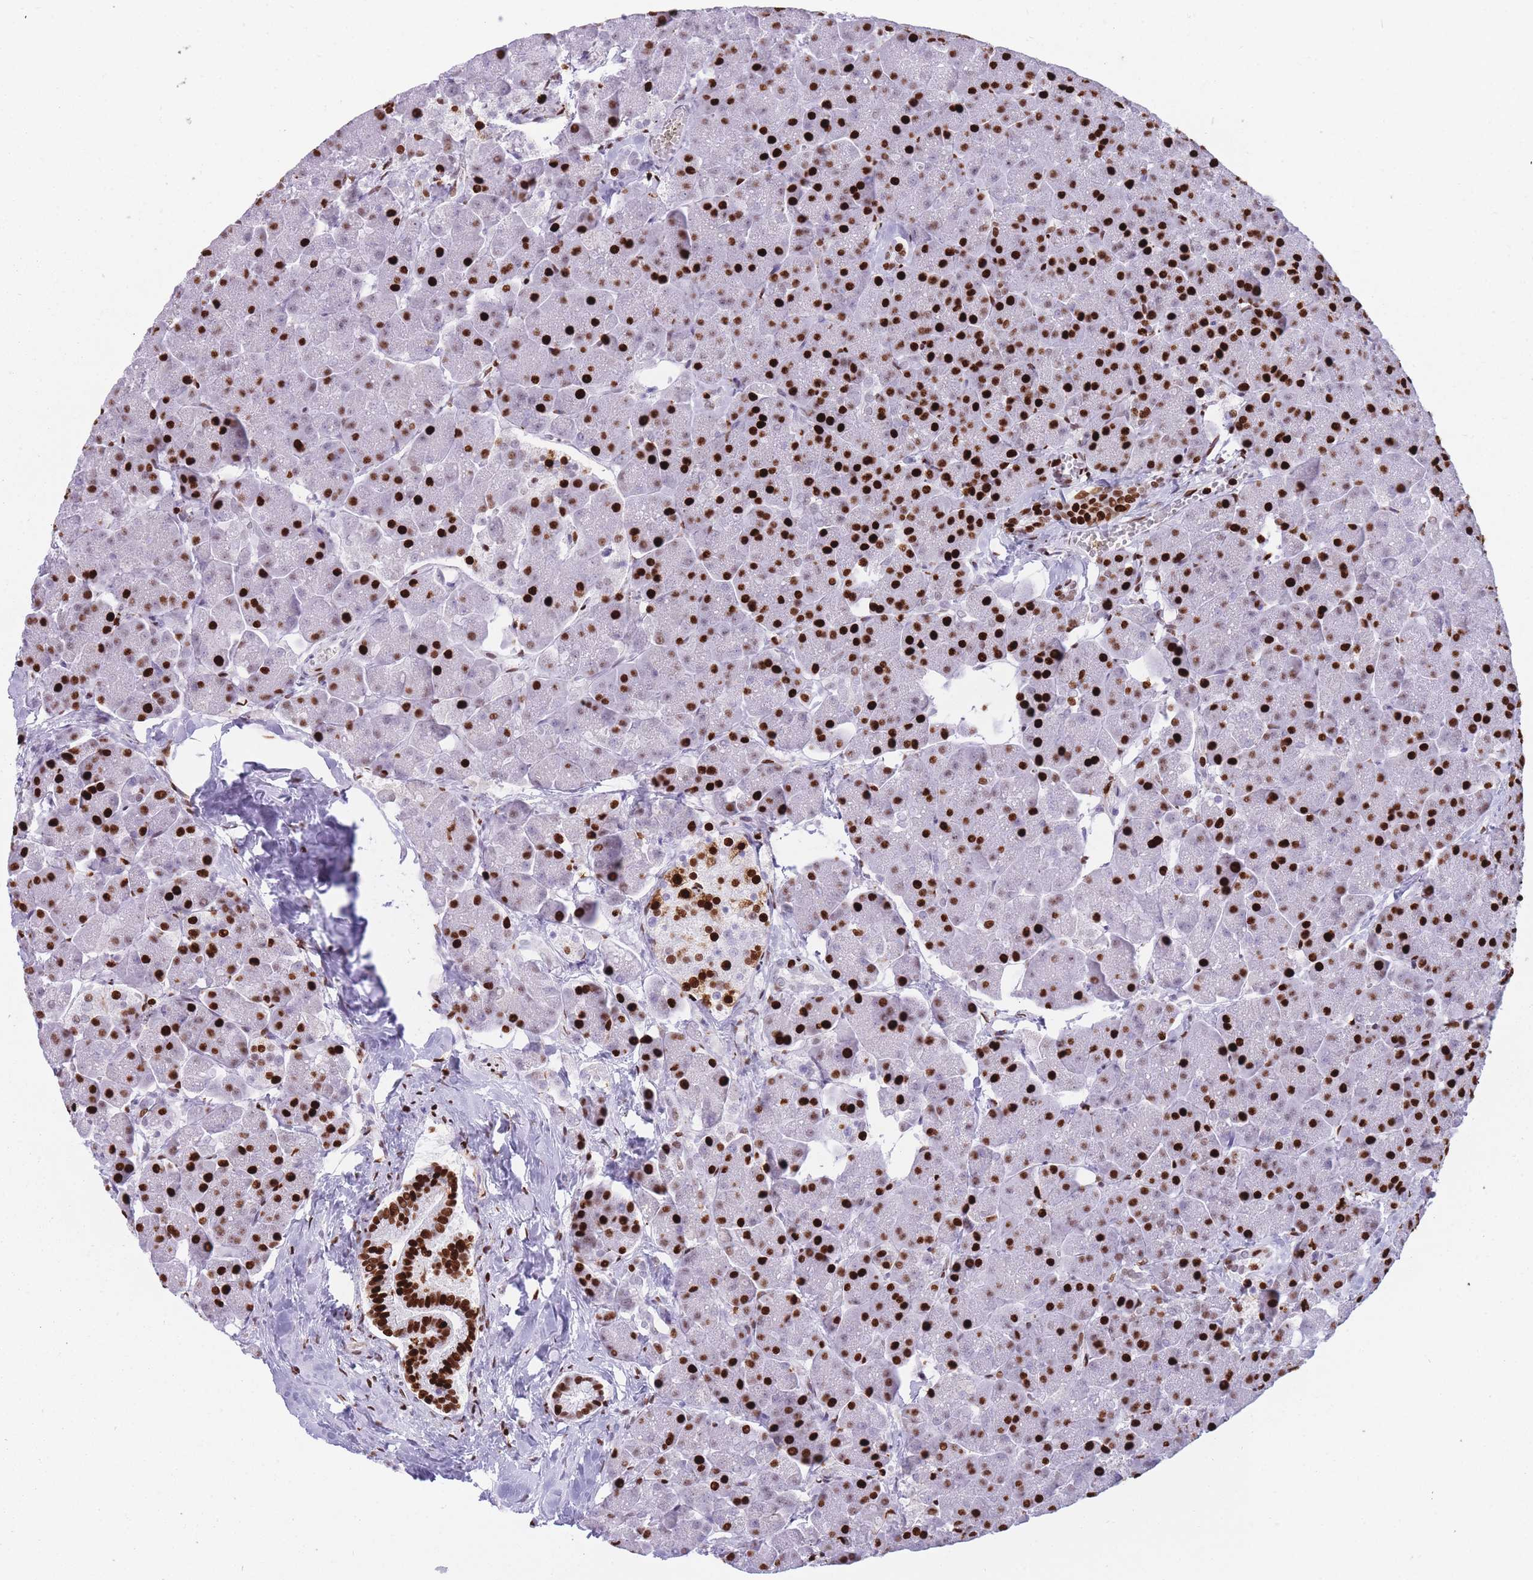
{"staining": {"intensity": "strong", "quantity": ">75%", "location": "nuclear"}, "tissue": "pancreas", "cell_type": "Exocrine glandular cells", "image_type": "normal", "snomed": [{"axis": "morphology", "description": "Normal tissue, NOS"}, {"axis": "topography", "description": "Pancreas"}, {"axis": "topography", "description": "Peripheral nerve tissue"}], "caption": "The photomicrograph displays staining of unremarkable pancreas, revealing strong nuclear protein staining (brown color) within exocrine glandular cells. (DAB = brown stain, brightfield microscopy at high magnification).", "gene": "HNRNPUL1", "patient": {"sex": "male", "age": 54}}